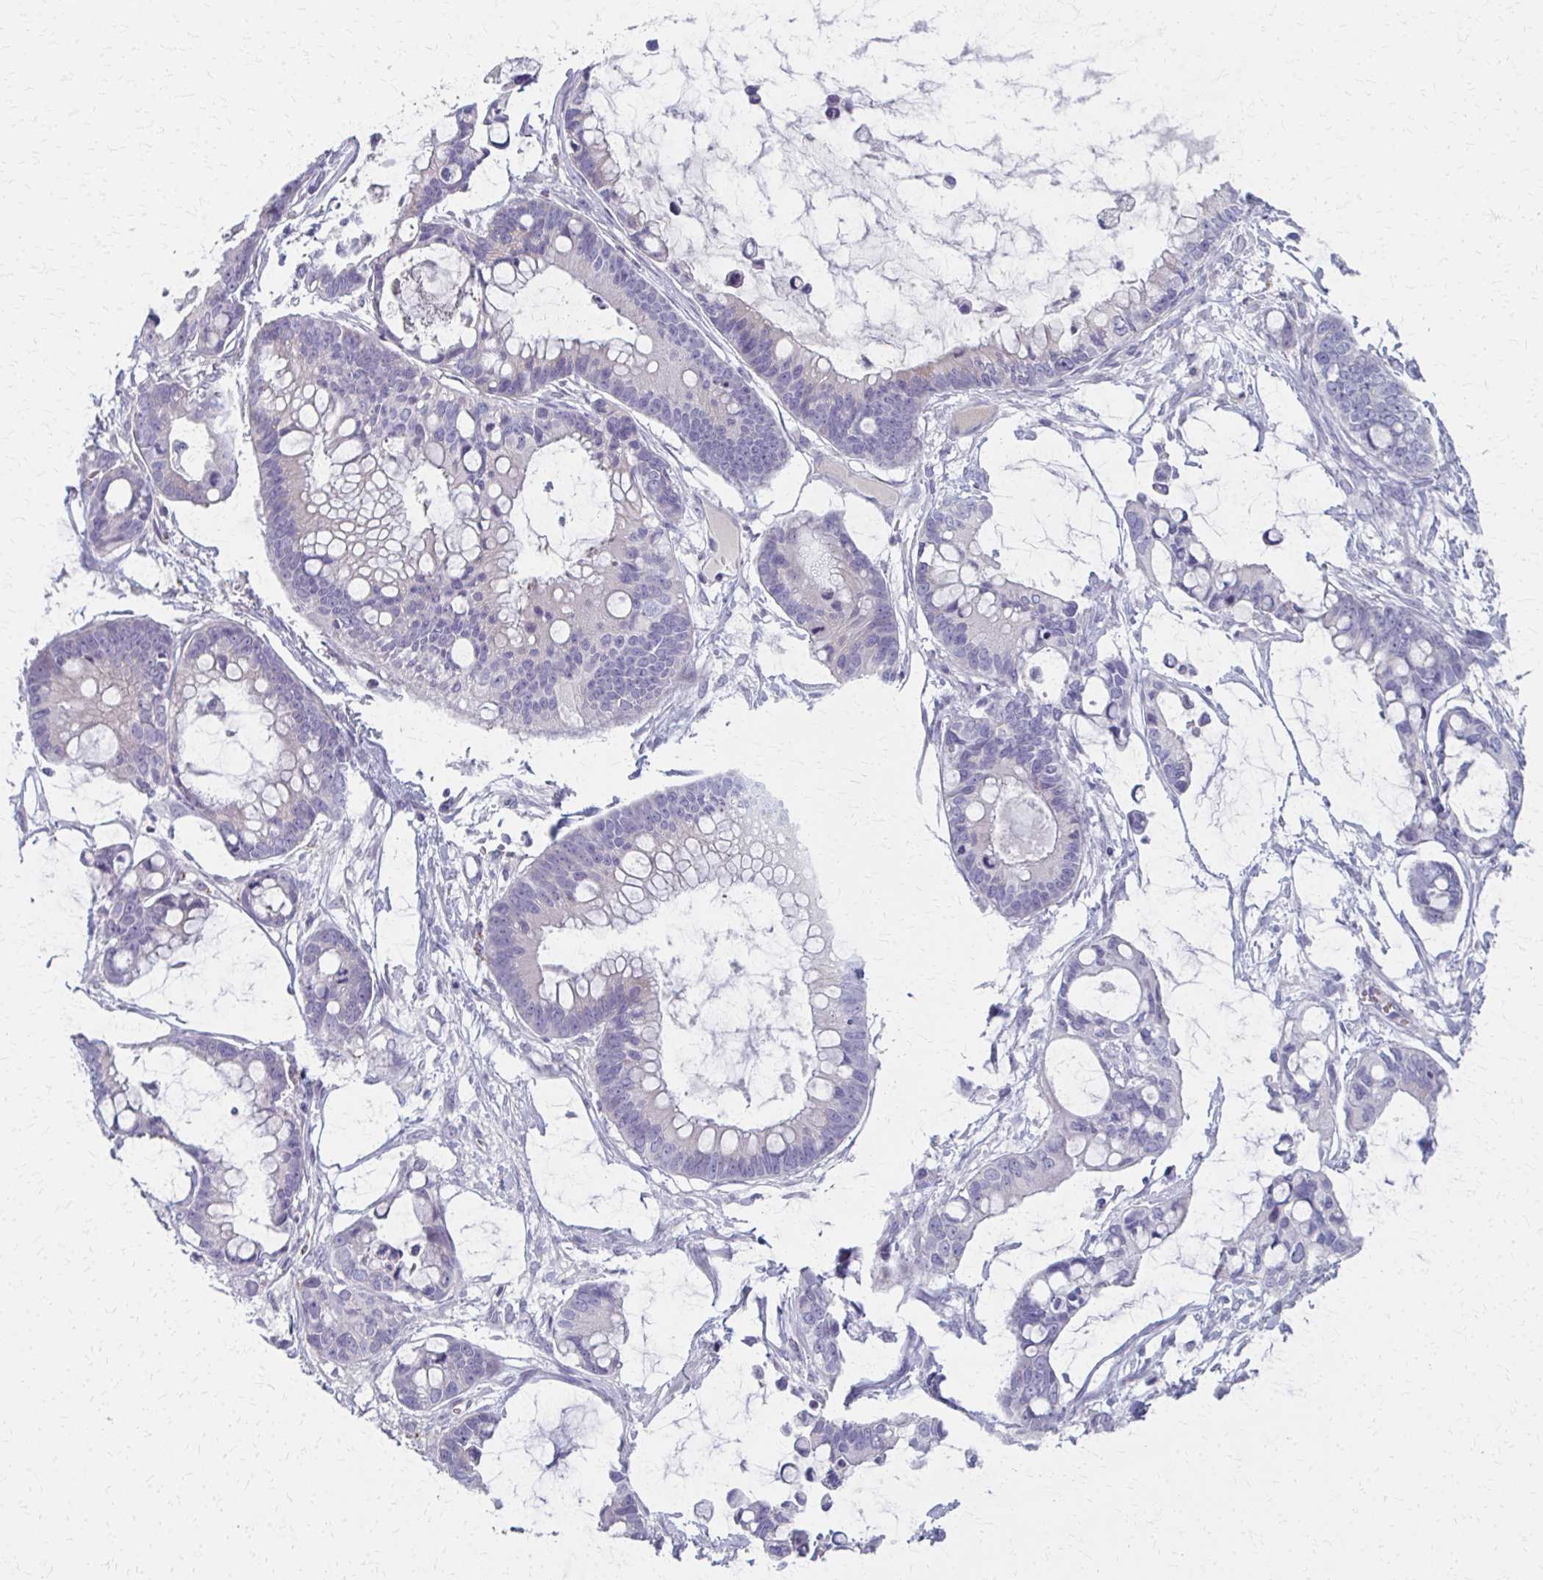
{"staining": {"intensity": "negative", "quantity": "none", "location": "none"}, "tissue": "ovarian cancer", "cell_type": "Tumor cells", "image_type": "cancer", "snomed": [{"axis": "morphology", "description": "Cystadenocarcinoma, mucinous, NOS"}, {"axis": "topography", "description": "Ovary"}], "caption": "Tumor cells are negative for brown protein staining in ovarian mucinous cystadenocarcinoma.", "gene": "MS4A2", "patient": {"sex": "female", "age": 63}}